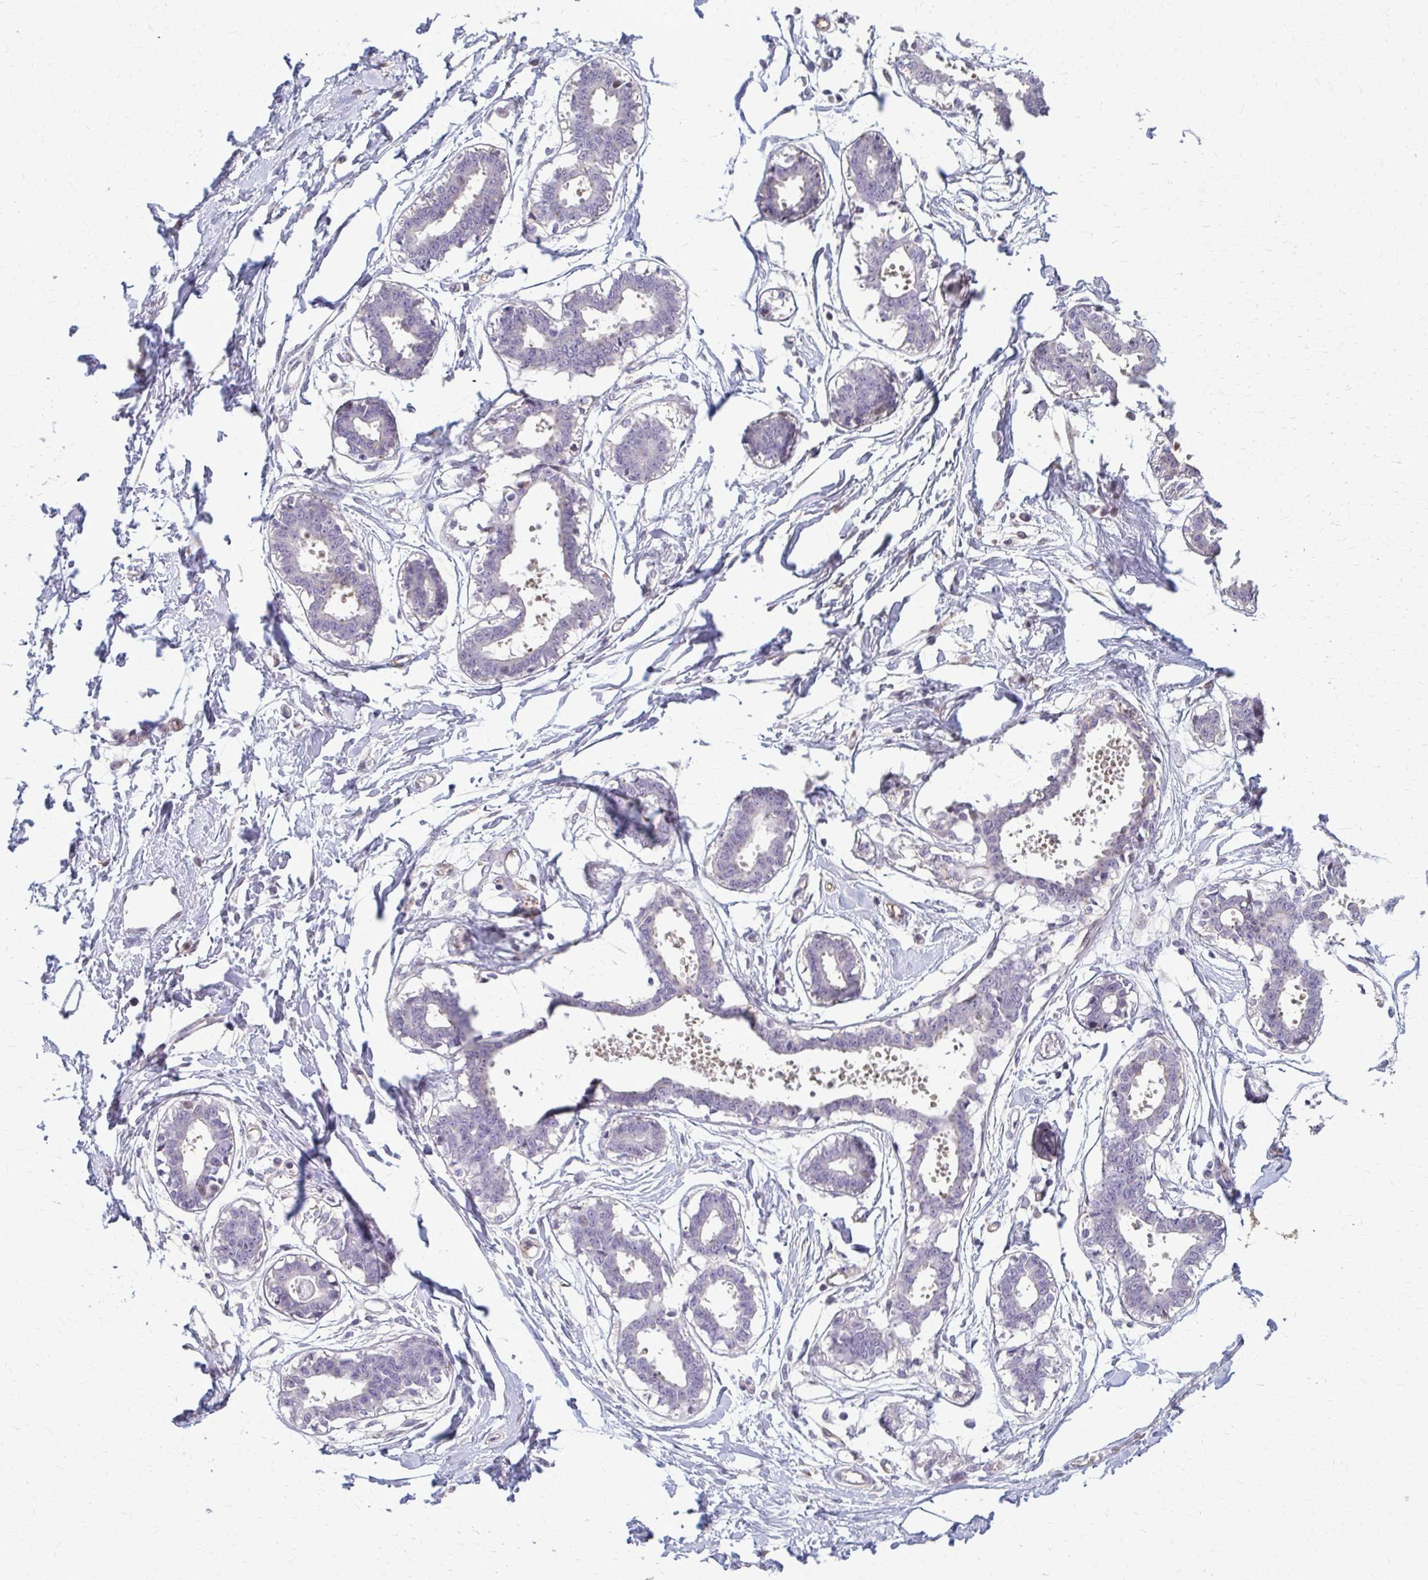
{"staining": {"intensity": "negative", "quantity": "none", "location": "none"}, "tissue": "breast", "cell_type": "Adipocytes", "image_type": "normal", "snomed": [{"axis": "morphology", "description": "Normal tissue, NOS"}, {"axis": "topography", "description": "Breast"}], "caption": "Human breast stained for a protein using immunohistochemistry exhibits no expression in adipocytes.", "gene": "ZNF34", "patient": {"sex": "female", "age": 45}}